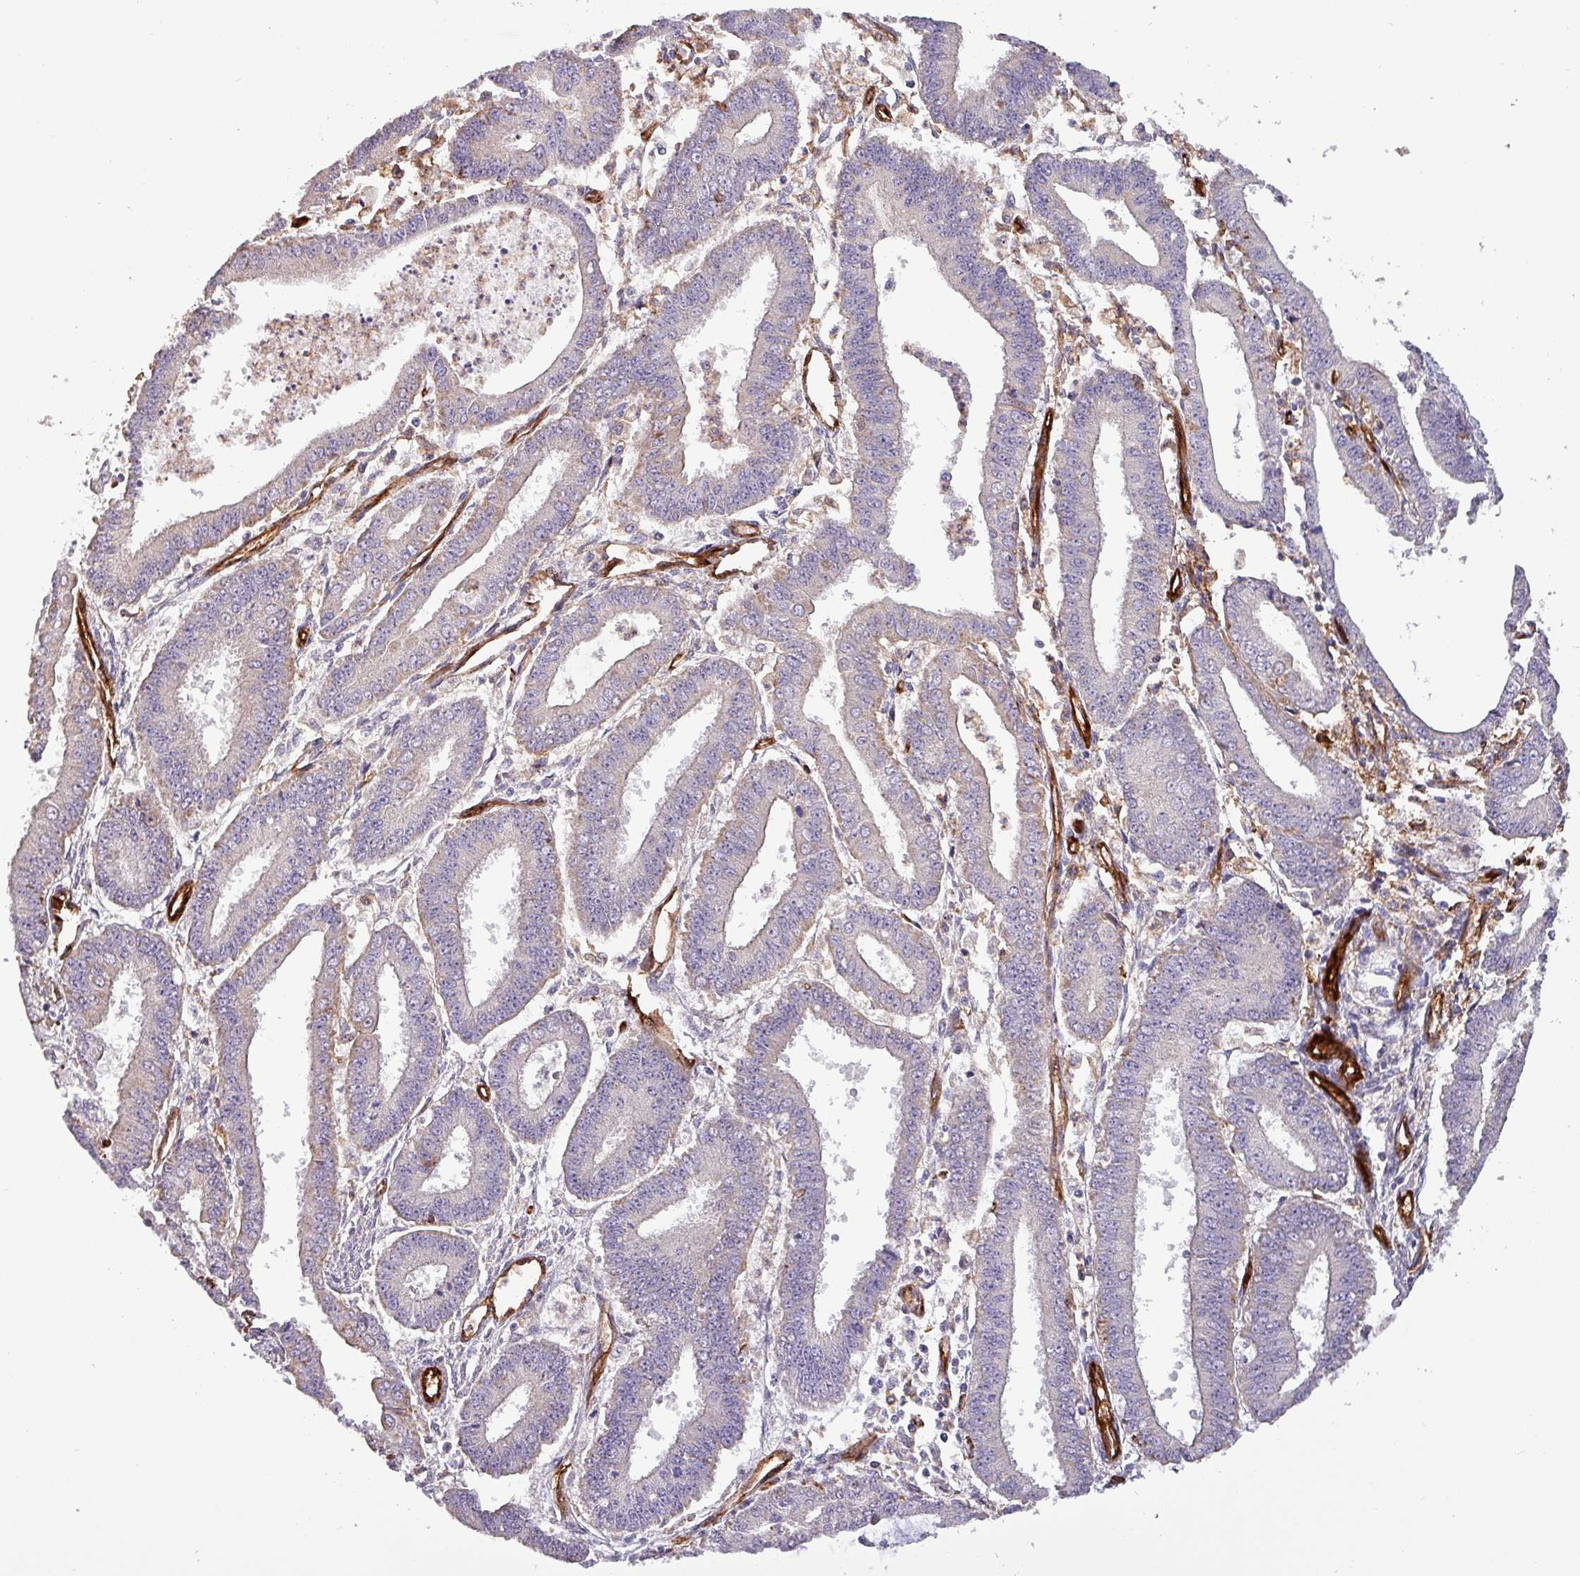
{"staining": {"intensity": "negative", "quantity": "none", "location": "none"}, "tissue": "endometrial cancer", "cell_type": "Tumor cells", "image_type": "cancer", "snomed": [{"axis": "morphology", "description": "Adenocarcinoma, NOS"}, {"axis": "topography", "description": "Endometrium"}], "caption": "DAB immunohistochemical staining of endometrial adenocarcinoma displays no significant positivity in tumor cells. (DAB (3,3'-diaminobenzidine) IHC, high magnification).", "gene": "SCIN", "patient": {"sex": "female", "age": 73}}